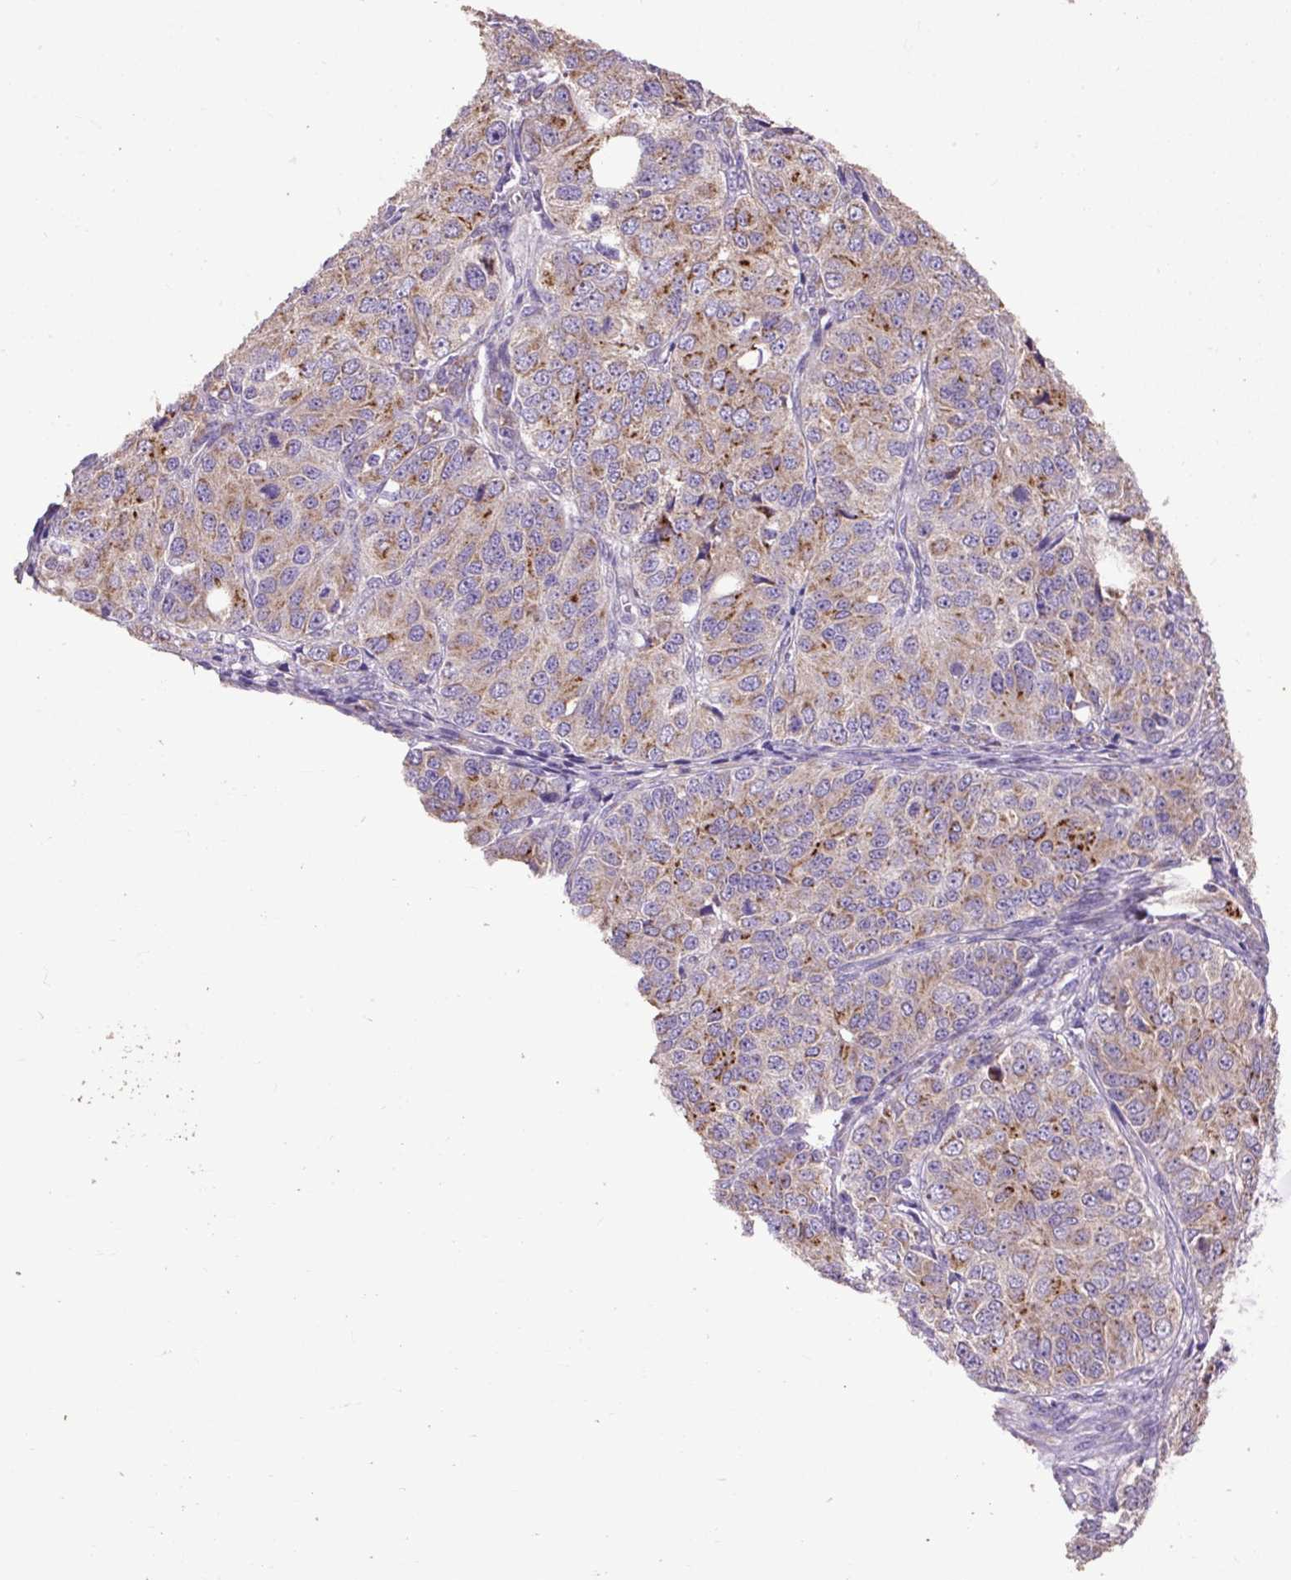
{"staining": {"intensity": "moderate", "quantity": "25%-75%", "location": "cytoplasmic/membranous"}, "tissue": "ovarian cancer", "cell_type": "Tumor cells", "image_type": "cancer", "snomed": [{"axis": "morphology", "description": "Carcinoma, endometroid"}, {"axis": "topography", "description": "Ovary"}], "caption": "IHC photomicrograph of ovarian endometroid carcinoma stained for a protein (brown), which demonstrates medium levels of moderate cytoplasmic/membranous staining in about 25%-75% of tumor cells.", "gene": "ABR", "patient": {"sex": "female", "age": 51}}